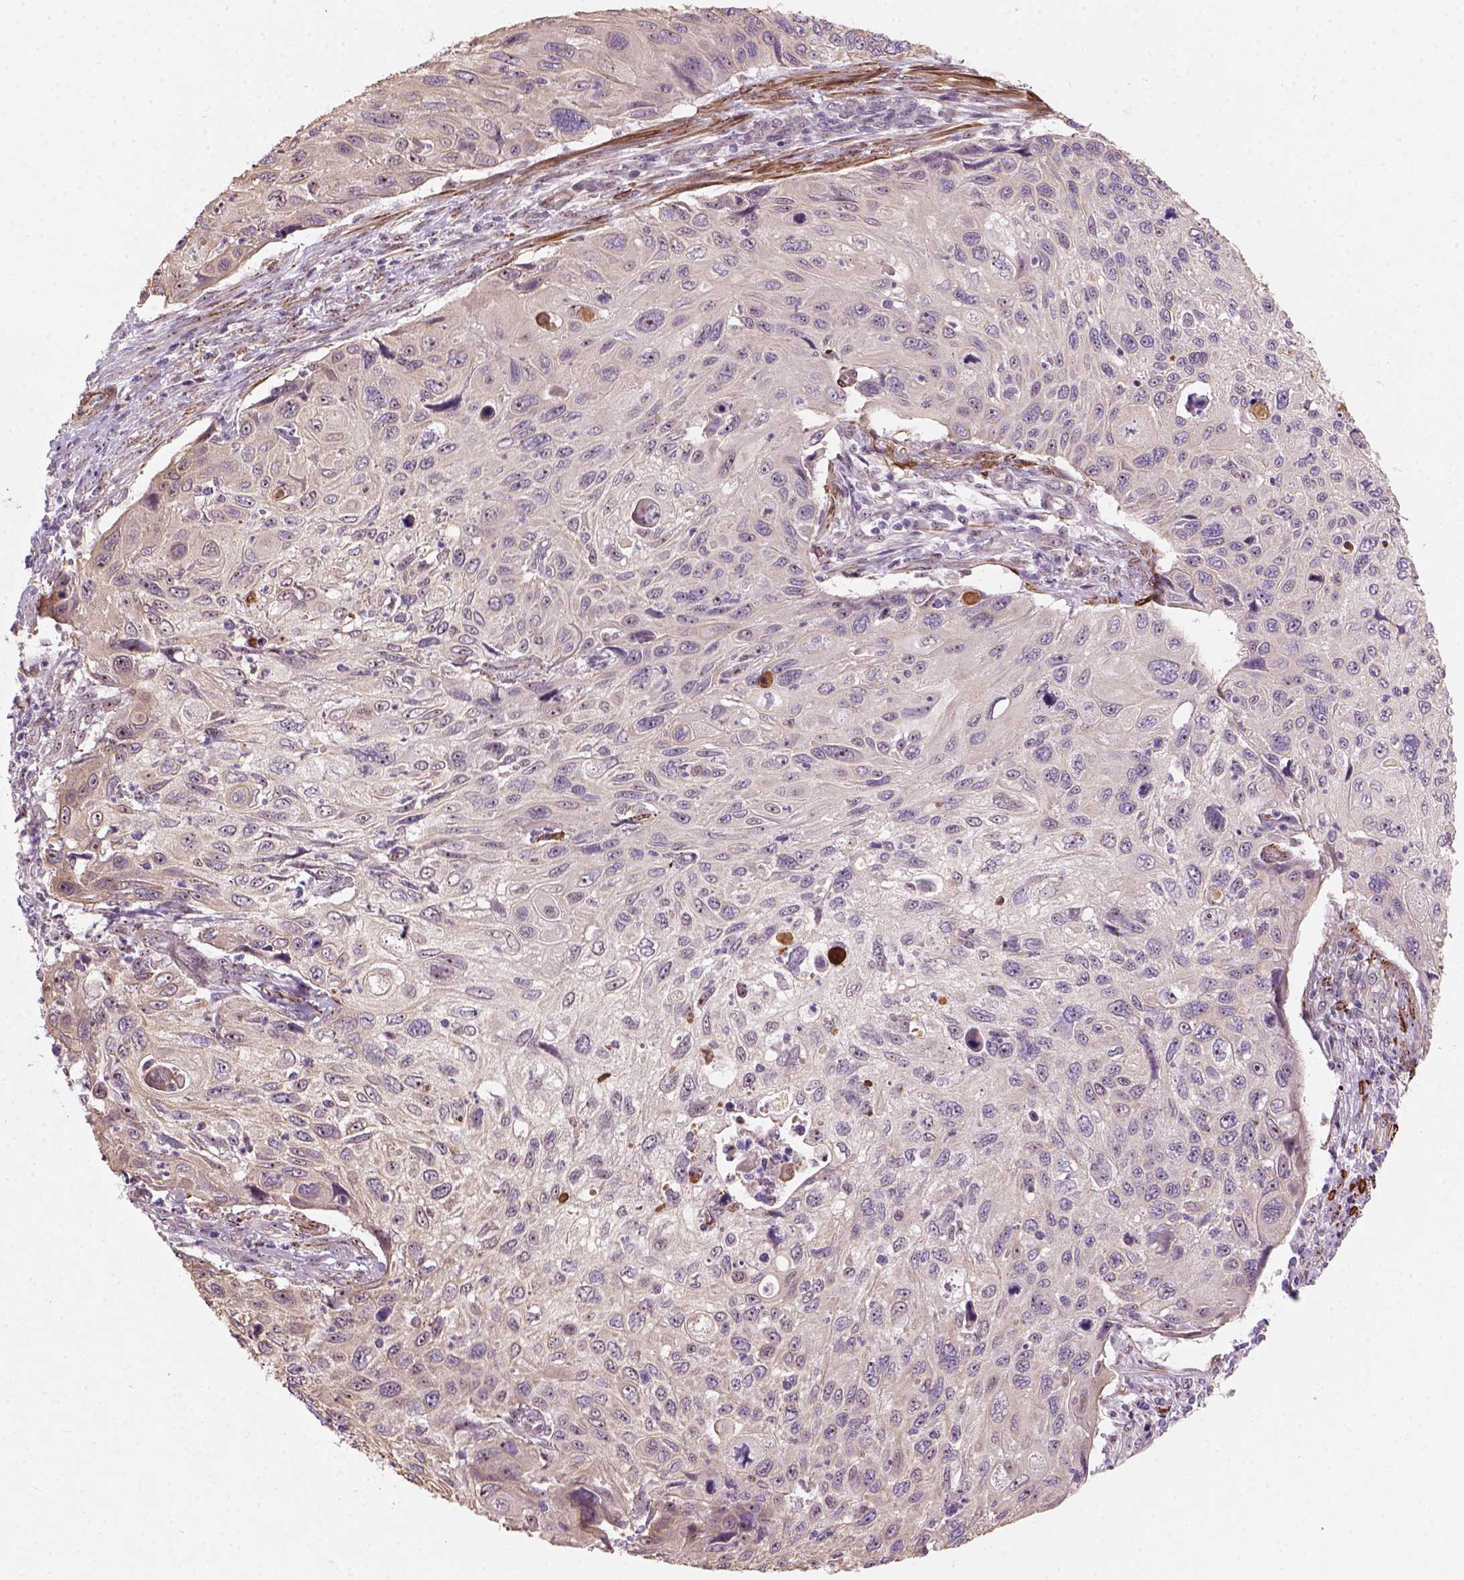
{"staining": {"intensity": "moderate", "quantity": "25%-75%", "location": "nuclear"}, "tissue": "cervical cancer", "cell_type": "Tumor cells", "image_type": "cancer", "snomed": [{"axis": "morphology", "description": "Squamous cell carcinoma, NOS"}, {"axis": "topography", "description": "Cervix"}], "caption": "Immunohistochemistry image of neoplastic tissue: human cervical cancer (squamous cell carcinoma) stained using immunohistochemistry (IHC) displays medium levels of moderate protein expression localized specifically in the nuclear of tumor cells, appearing as a nuclear brown color.", "gene": "RRS1", "patient": {"sex": "female", "age": 70}}